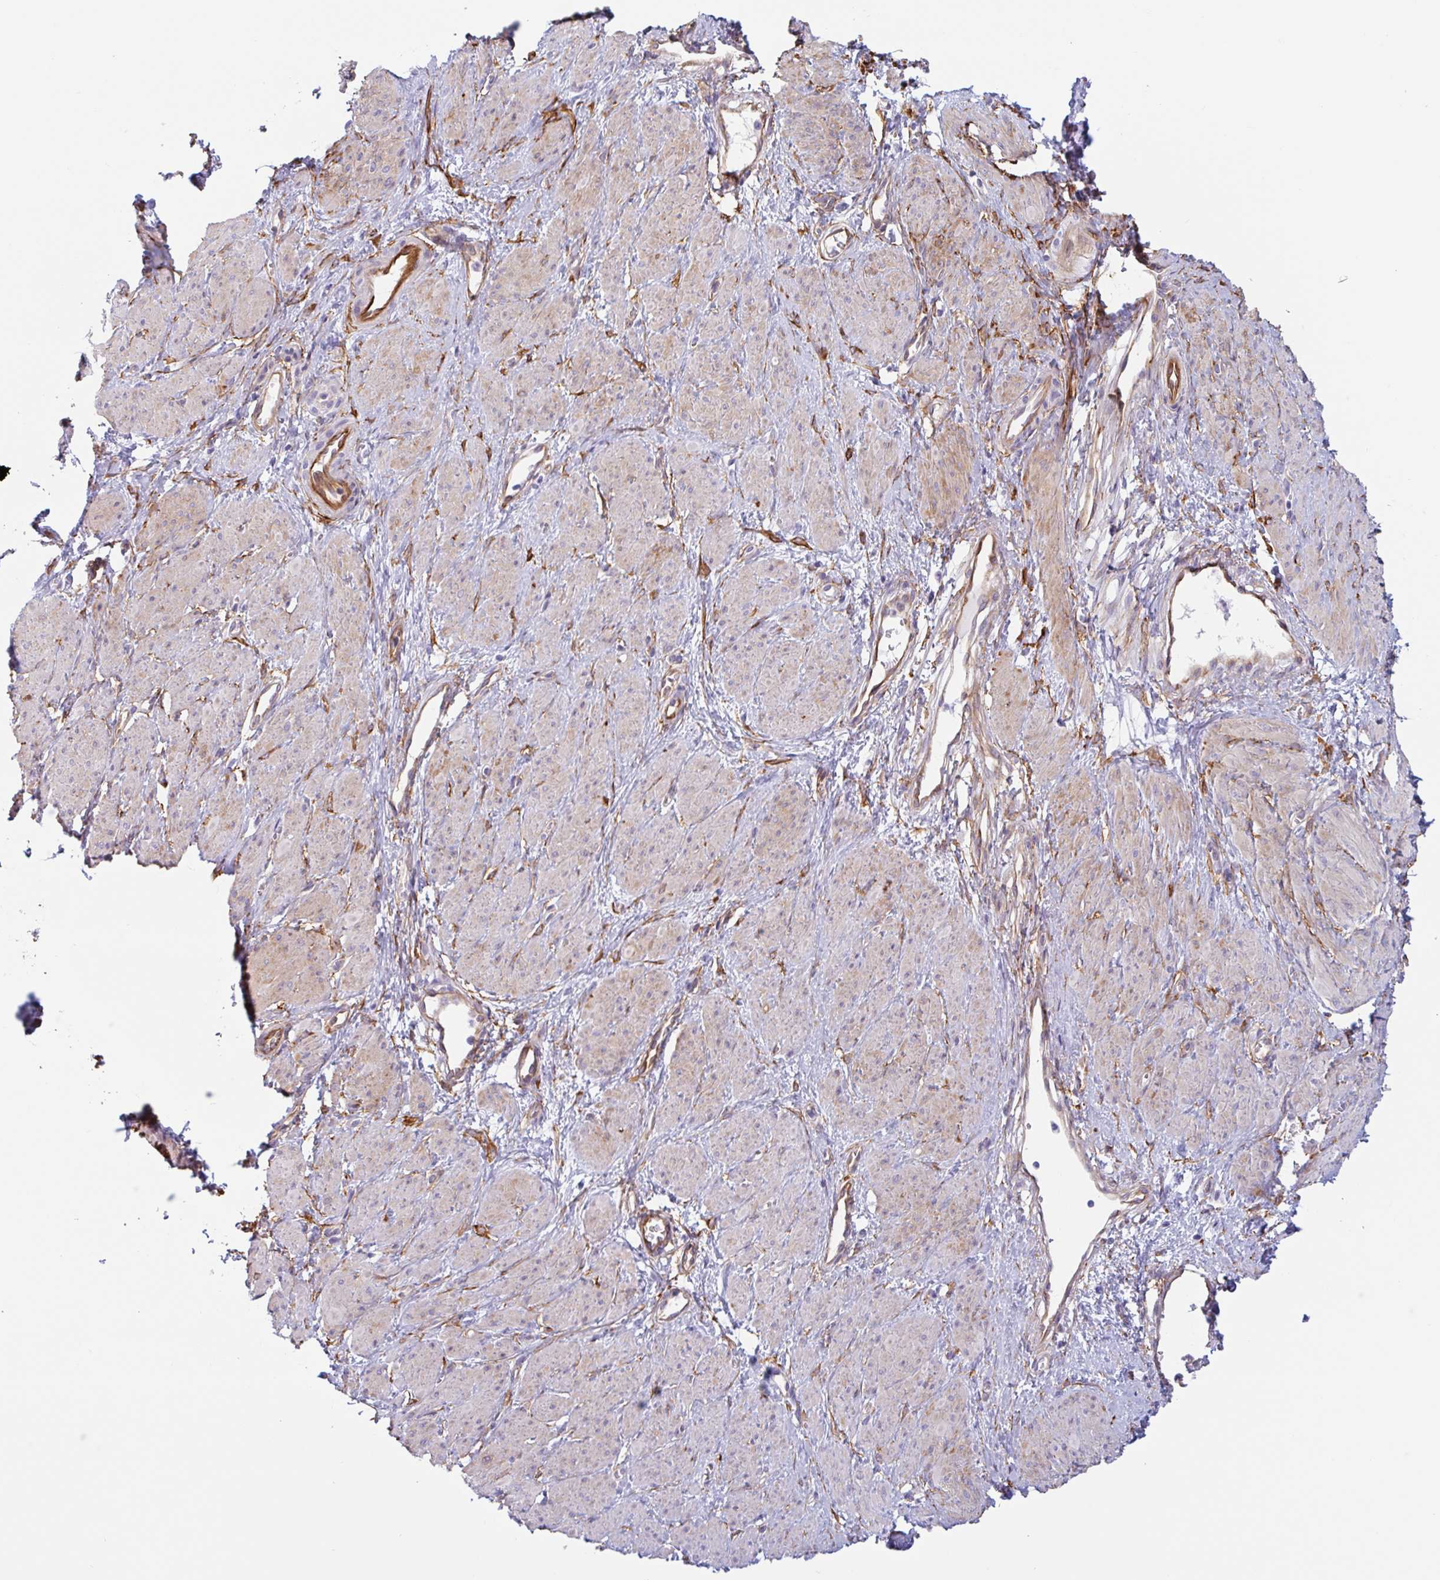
{"staining": {"intensity": "weak", "quantity": "<25%", "location": "cytoplasmic/membranous"}, "tissue": "smooth muscle", "cell_type": "Smooth muscle cells", "image_type": "normal", "snomed": [{"axis": "morphology", "description": "Normal tissue, NOS"}, {"axis": "topography", "description": "Smooth muscle"}, {"axis": "topography", "description": "Uterus"}], "caption": "Immunohistochemical staining of unremarkable smooth muscle reveals no significant positivity in smooth muscle cells. Nuclei are stained in blue.", "gene": "MYH10", "patient": {"sex": "female", "age": 39}}